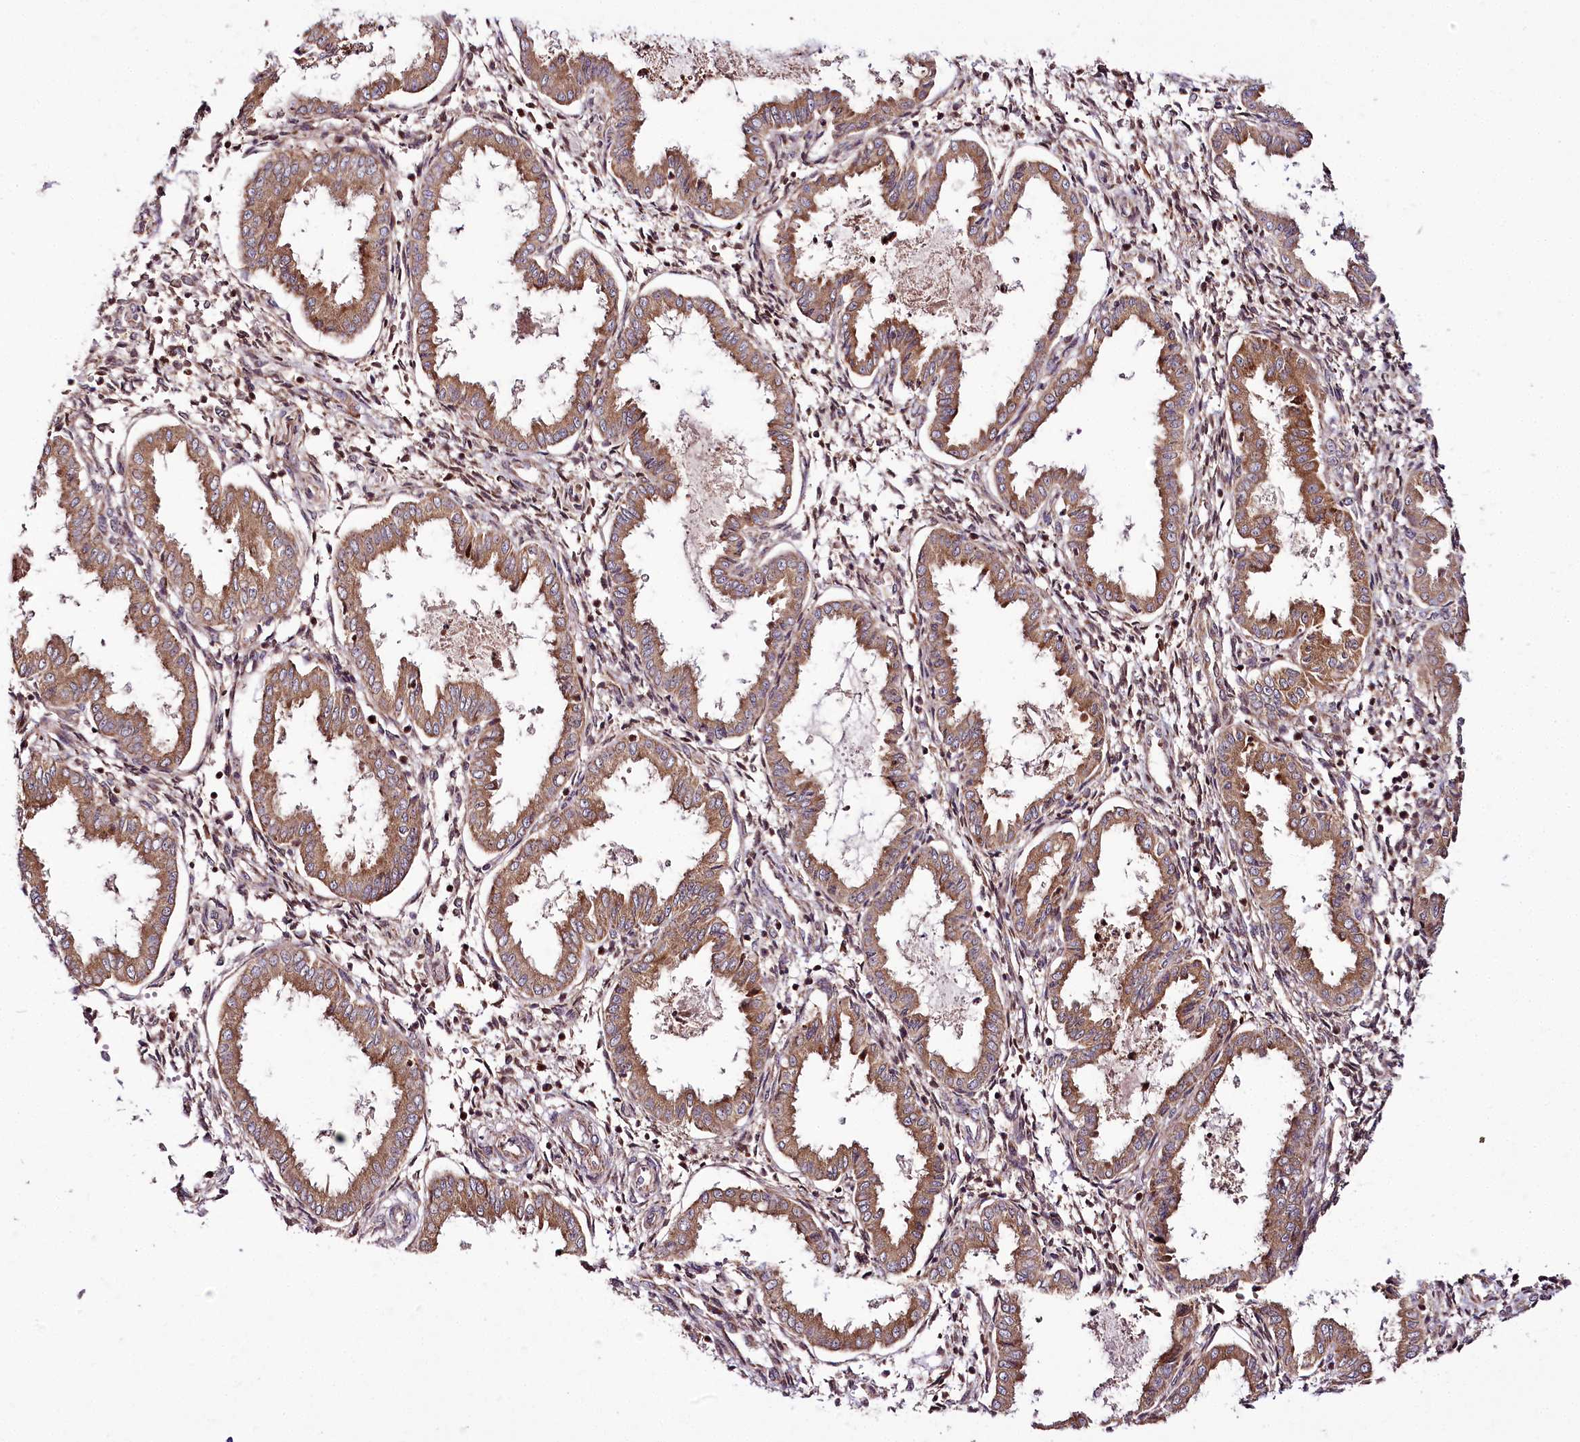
{"staining": {"intensity": "moderate", "quantity": "25%-75%", "location": "cytoplasmic/membranous"}, "tissue": "endometrium", "cell_type": "Cells in endometrial stroma", "image_type": "normal", "snomed": [{"axis": "morphology", "description": "Normal tissue, NOS"}, {"axis": "topography", "description": "Endometrium"}], "caption": "Normal endometrium was stained to show a protein in brown. There is medium levels of moderate cytoplasmic/membranous staining in approximately 25%-75% of cells in endometrial stroma. Nuclei are stained in blue.", "gene": "RAB7A", "patient": {"sex": "female", "age": 33}}